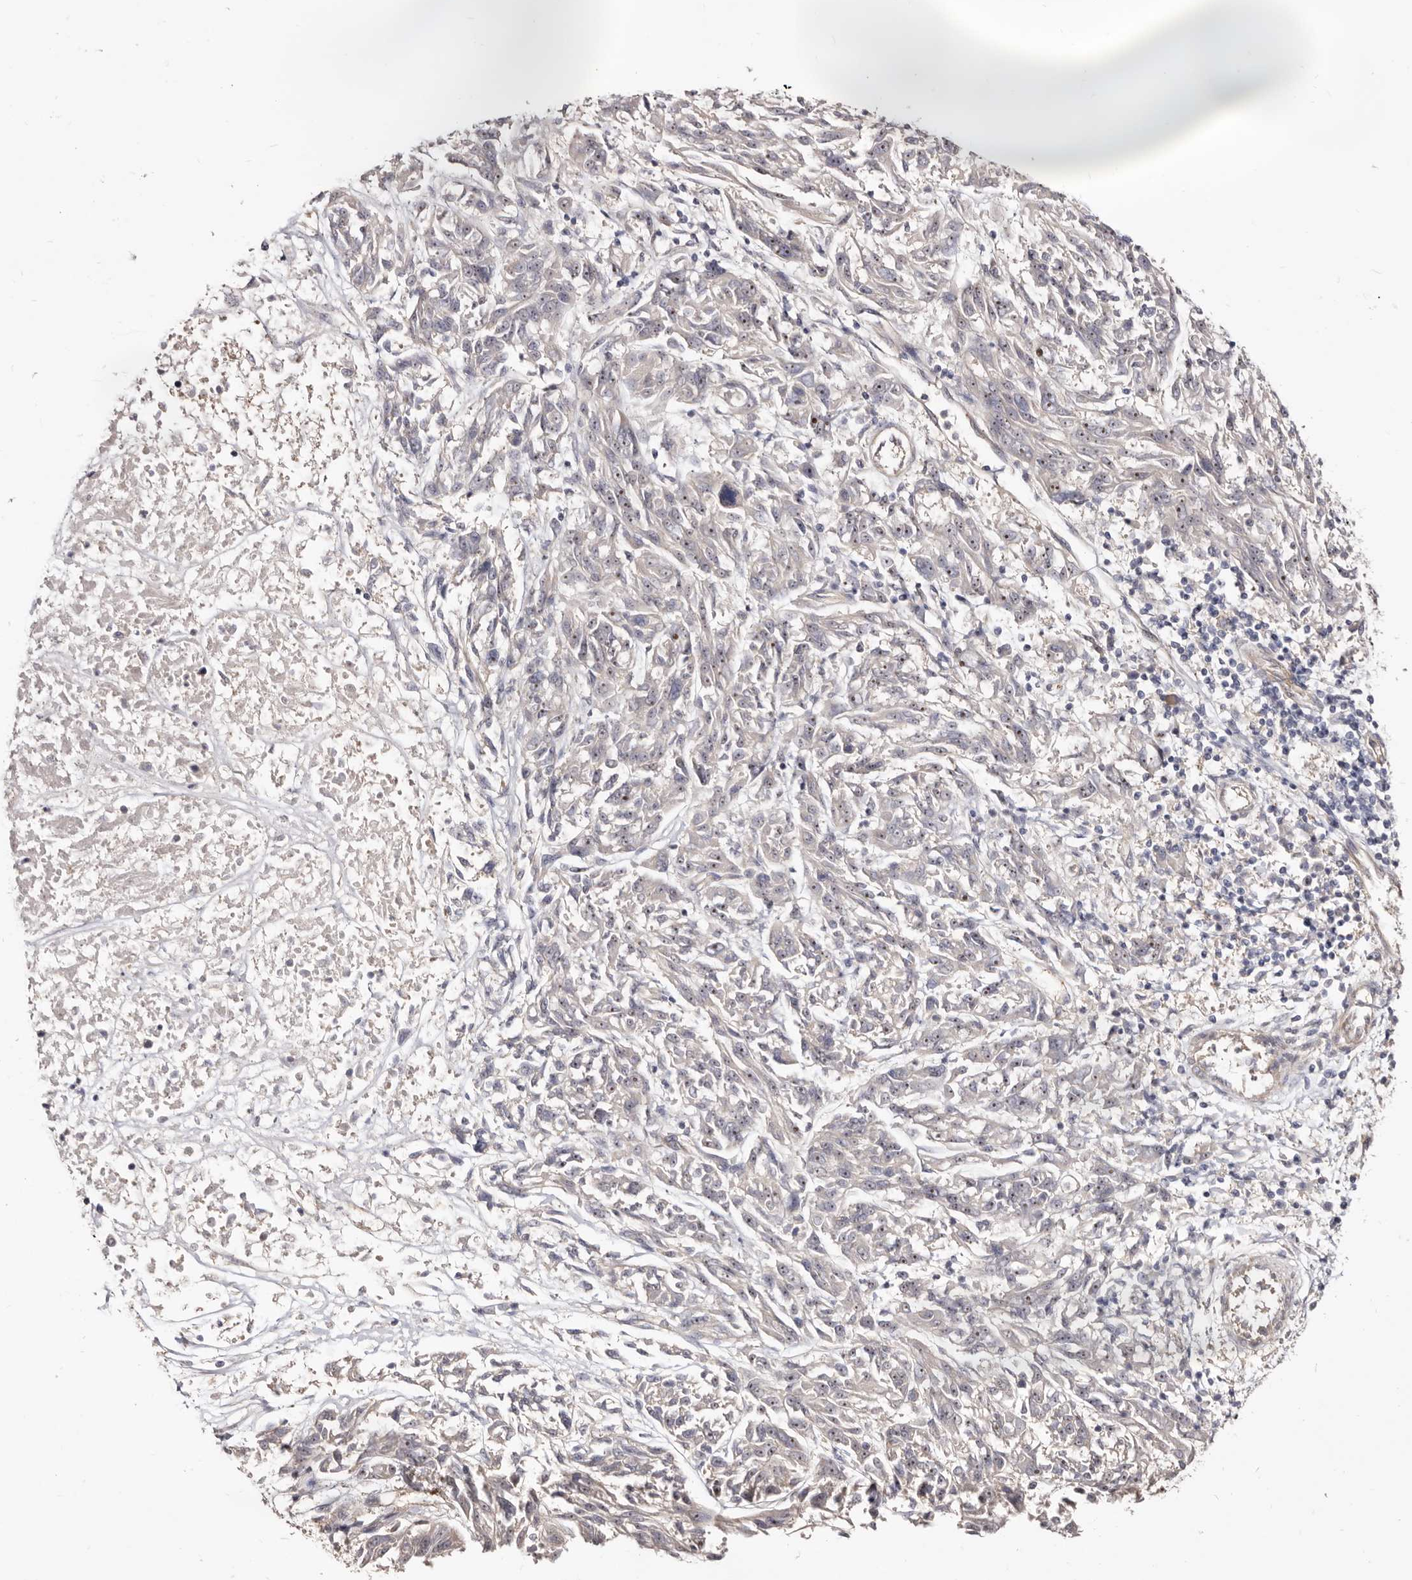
{"staining": {"intensity": "weak", "quantity": "25%-75%", "location": "nuclear"}, "tissue": "melanoma", "cell_type": "Tumor cells", "image_type": "cancer", "snomed": [{"axis": "morphology", "description": "Malignant melanoma, NOS"}, {"axis": "topography", "description": "Skin"}], "caption": "Tumor cells show low levels of weak nuclear positivity in about 25%-75% of cells in melanoma. (DAB (3,3'-diaminobenzidine) = brown stain, brightfield microscopy at high magnification).", "gene": "GPATCH4", "patient": {"sex": "male", "age": 53}}